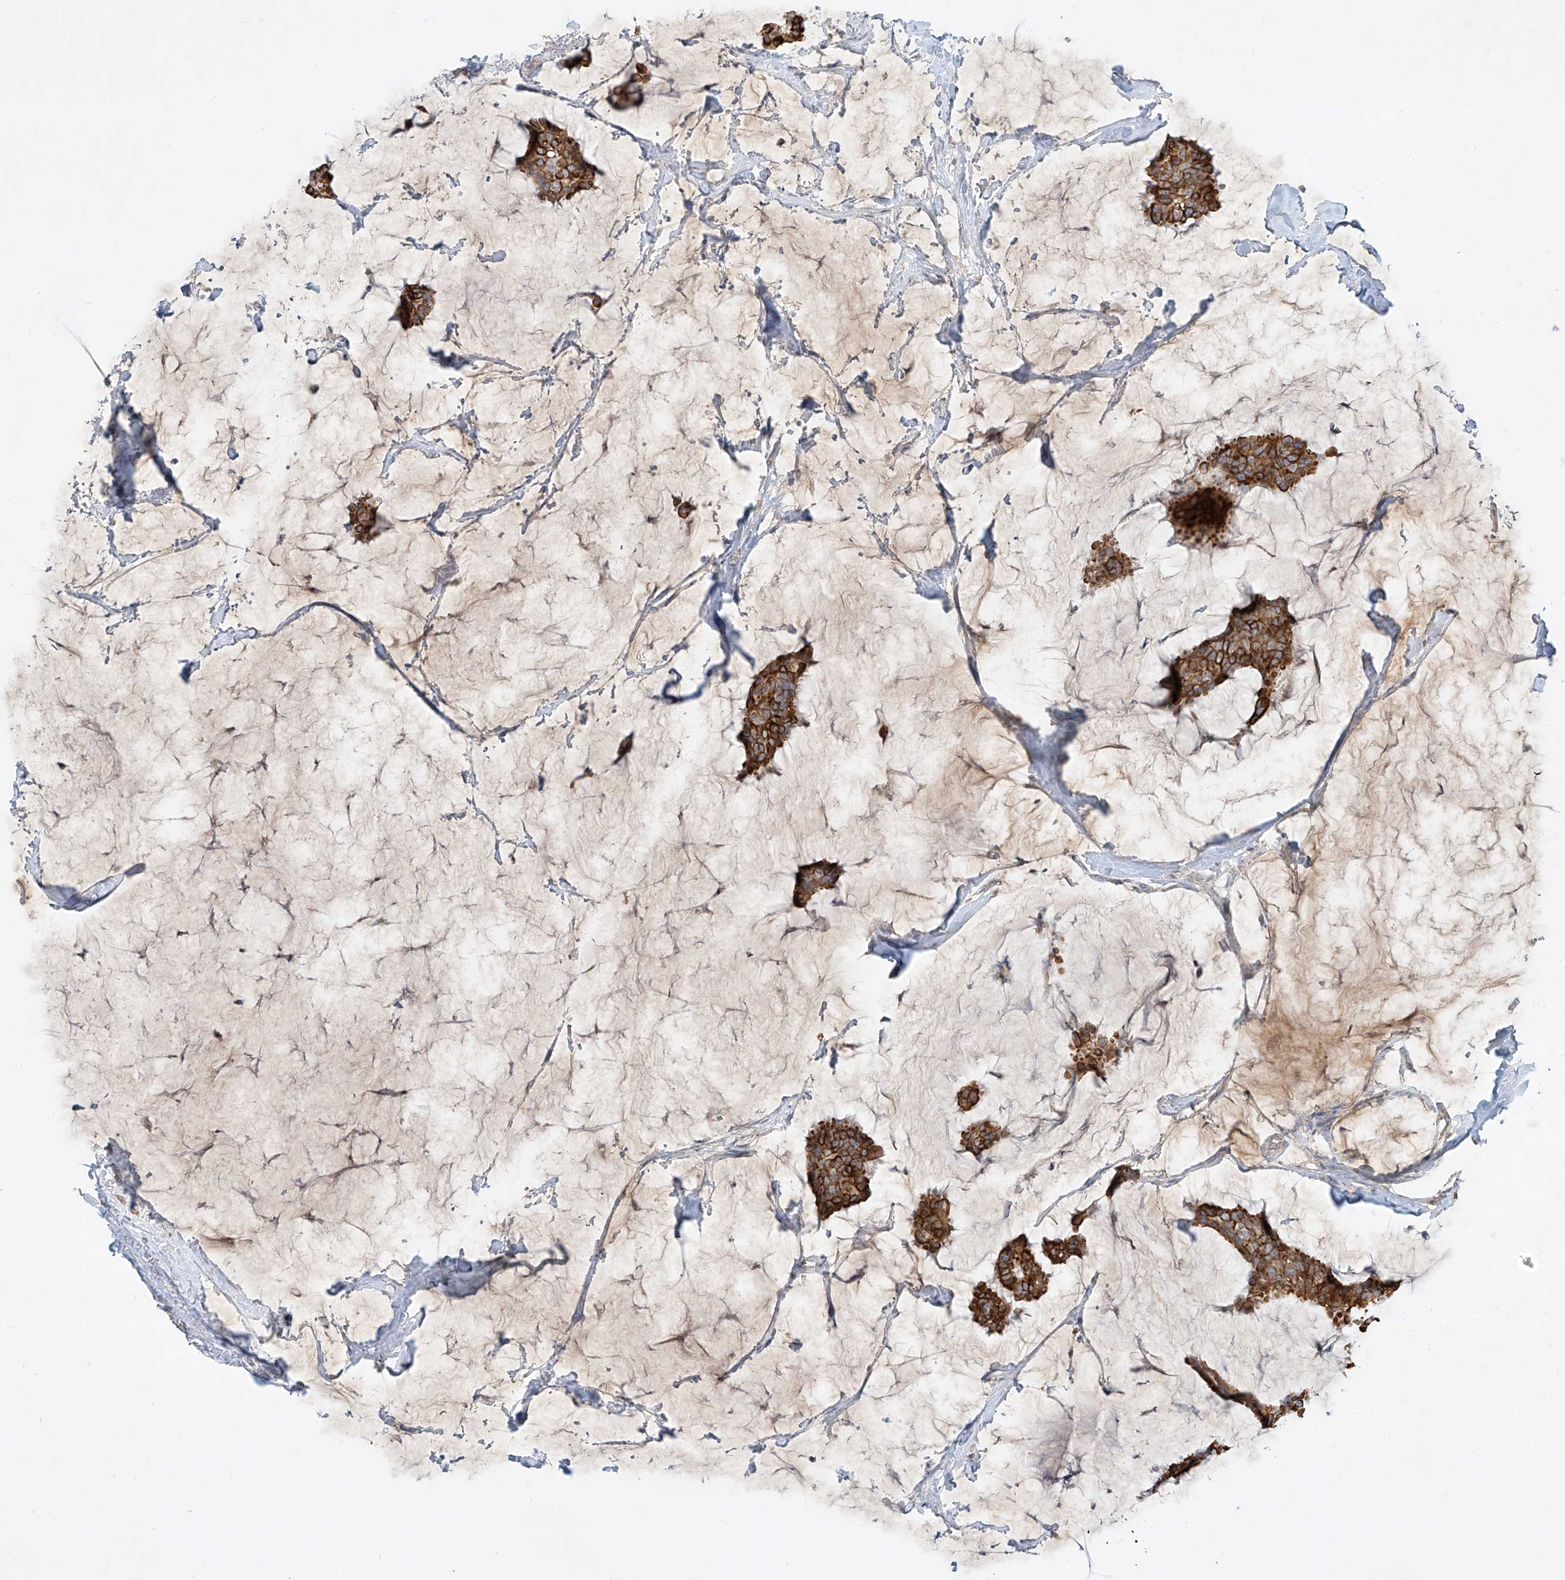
{"staining": {"intensity": "strong", "quantity": ">75%", "location": "cytoplasmic/membranous"}, "tissue": "breast cancer", "cell_type": "Tumor cells", "image_type": "cancer", "snomed": [{"axis": "morphology", "description": "Duct carcinoma"}, {"axis": "topography", "description": "Breast"}], "caption": "The histopathology image reveals a brown stain indicating the presence of a protein in the cytoplasmic/membranous of tumor cells in breast cancer (invasive ductal carcinoma).", "gene": "KPNA7", "patient": {"sex": "female", "age": 93}}